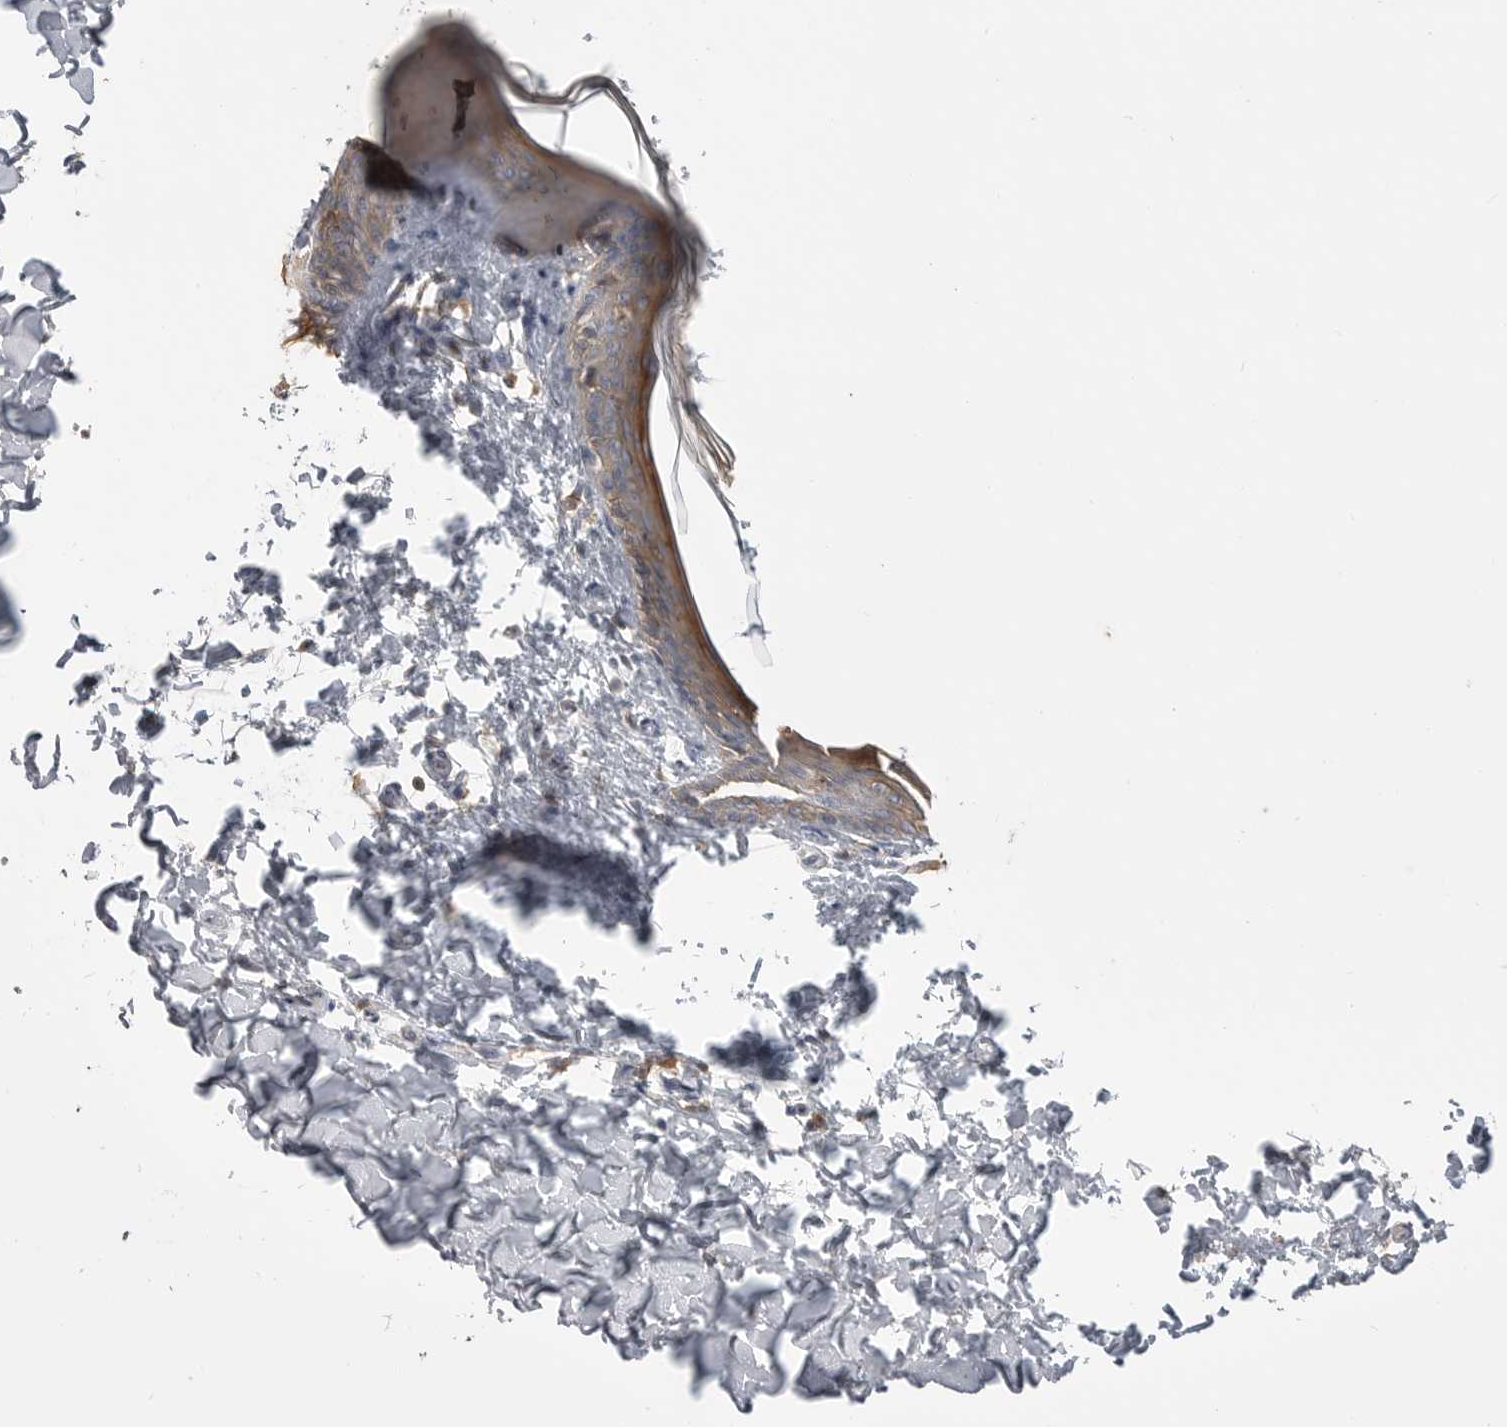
{"staining": {"intensity": "negative", "quantity": "none", "location": "none"}, "tissue": "skin", "cell_type": "Fibroblasts", "image_type": "normal", "snomed": [{"axis": "morphology", "description": "Normal tissue, NOS"}, {"axis": "topography", "description": "Skin"}], "caption": "Normal skin was stained to show a protein in brown. There is no significant expression in fibroblasts.", "gene": "CMTM6", "patient": {"sex": "female", "age": 17}}